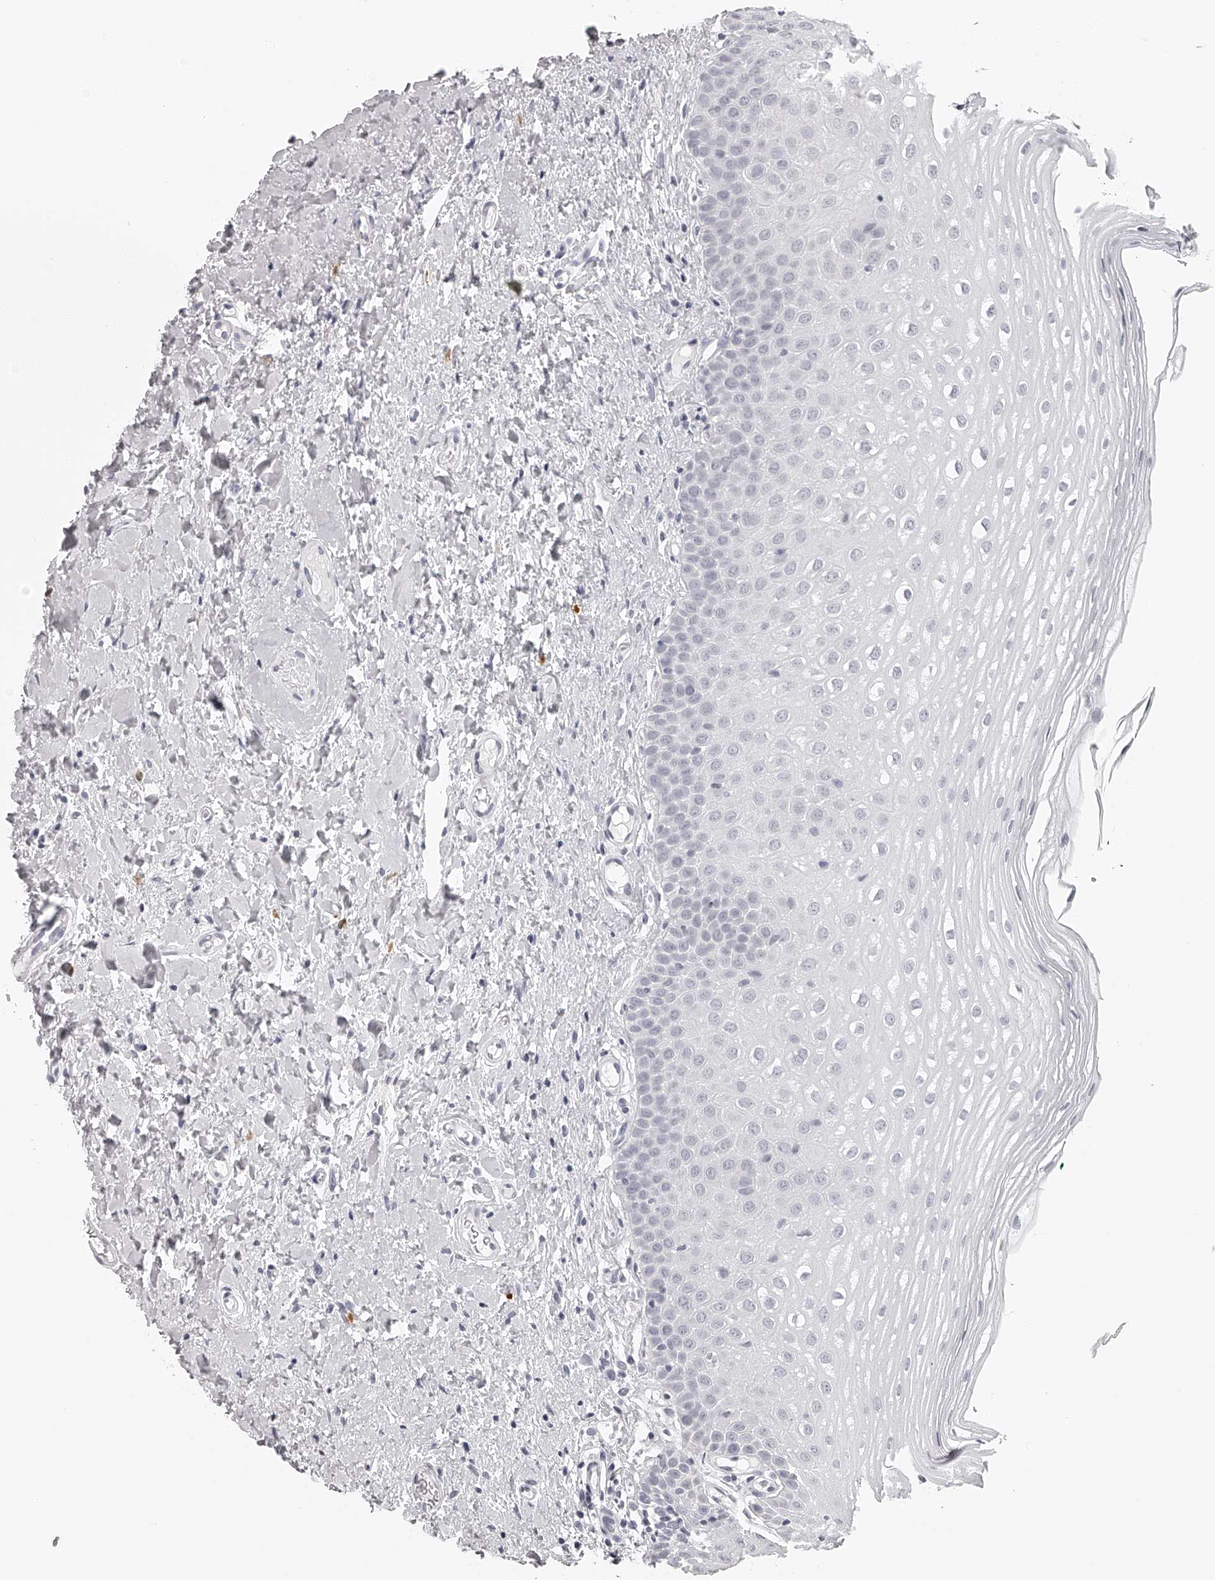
{"staining": {"intensity": "negative", "quantity": "none", "location": "none"}, "tissue": "oral mucosa", "cell_type": "Squamous epithelial cells", "image_type": "normal", "snomed": [{"axis": "morphology", "description": "Normal tissue, NOS"}, {"axis": "topography", "description": "Oral tissue"}], "caption": "Immunohistochemical staining of normal human oral mucosa demonstrates no significant staining in squamous epithelial cells.", "gene": "SEC11C", "patient": {"sex": "female", "age": 56}}